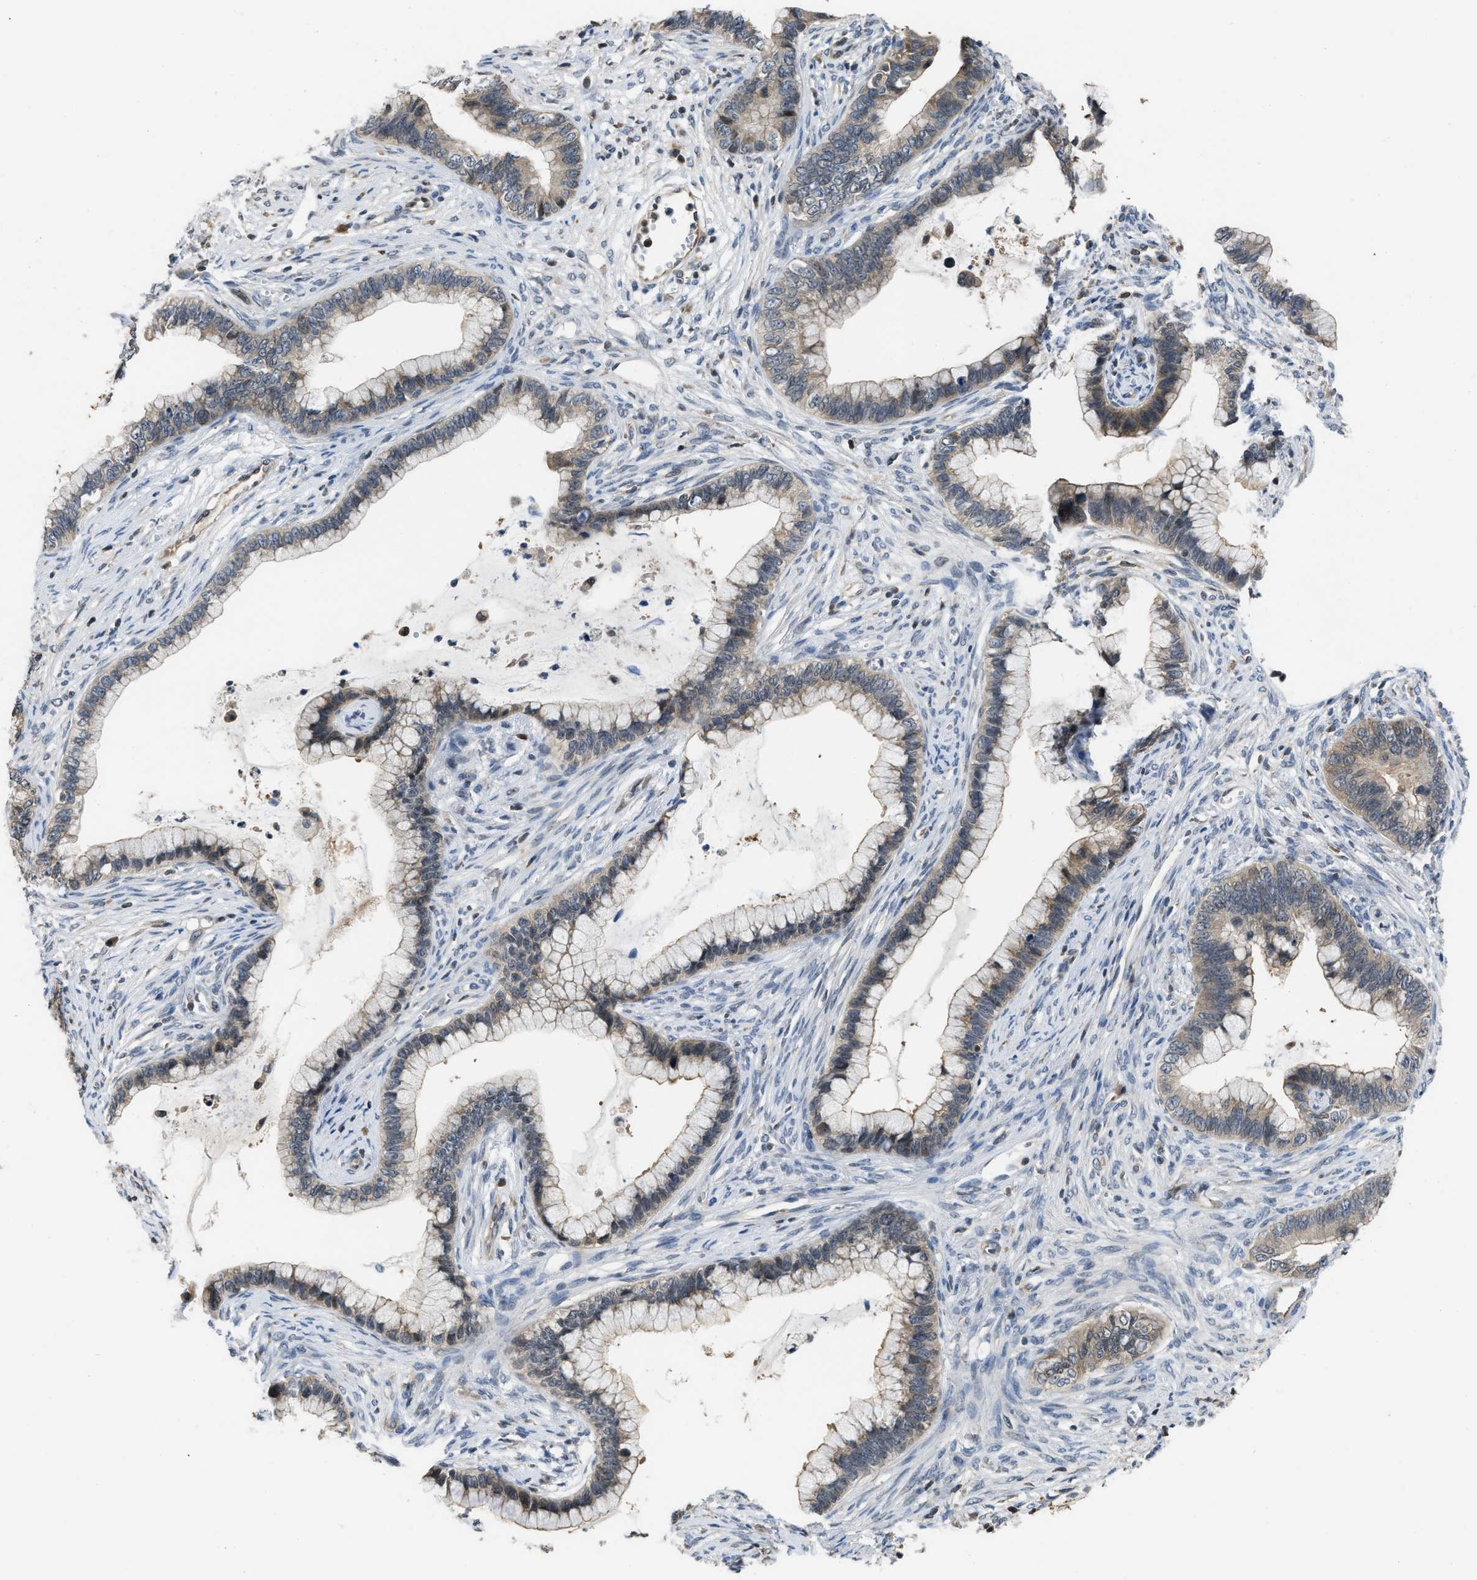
{"staining": {"intensity": "weak", "quantity": "25%-75%", "location": "cytoplasmic/membranous"}, "tissue": "cervical cancer", "cell_type": "Tumor cells", "image_type": "cancer", "snomed": [{"axis": "morphology", "description": "Adenocarcinoma, NOS"}, {"axis": "topography", "description": "Cervix"}], "caption": "Adenocarcinoma (cervical) stained for a protein (brown) displays weak cytoplasmic/membranous positive staining in about 25%-75% of tumor cells.", "gene": "TES", "patient": {"sex": "female", "age": 44}}